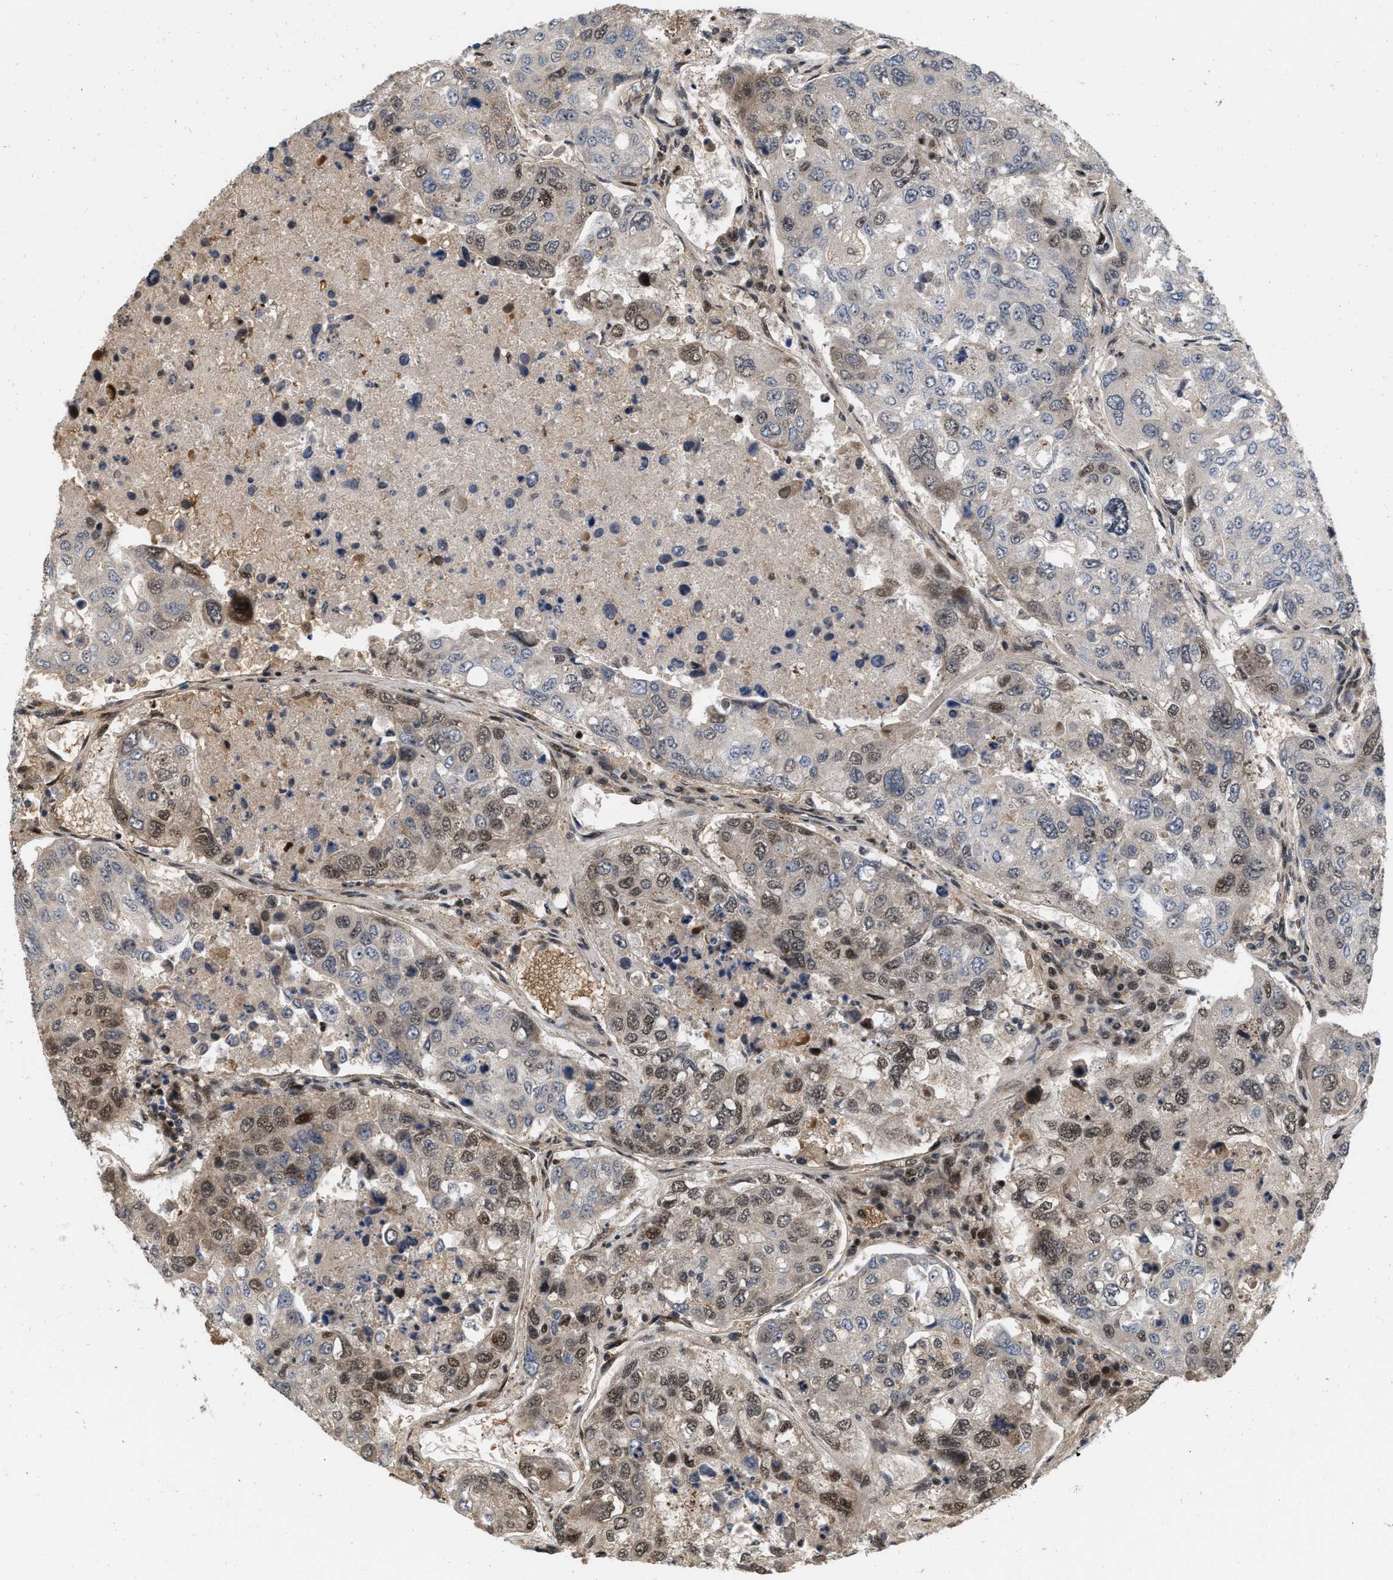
{"staining": {"intensity": "moderate", "quantity": ">75%", "location": "nuclear"}, "tissue": "urothelial cancer", "cell_type": "Tumor cells", "image_type": "cancer", "snomed": [{"axis": "morphology", "description": "Urothelial carcinoma, High grade"}, {"axis": "topography", "description": "Lymph node"}, {"axis": "topography", "description": "Urinary bladder"}], "caption": "Immunohistochemical staining of human high-grade urothelial carcinoma reveals medium levels of moderate nuclear protein positivity in approximately >75% of tumor cells.", "gene": "ANKRD11", "patient": {"sex": "male", "age": 51}}